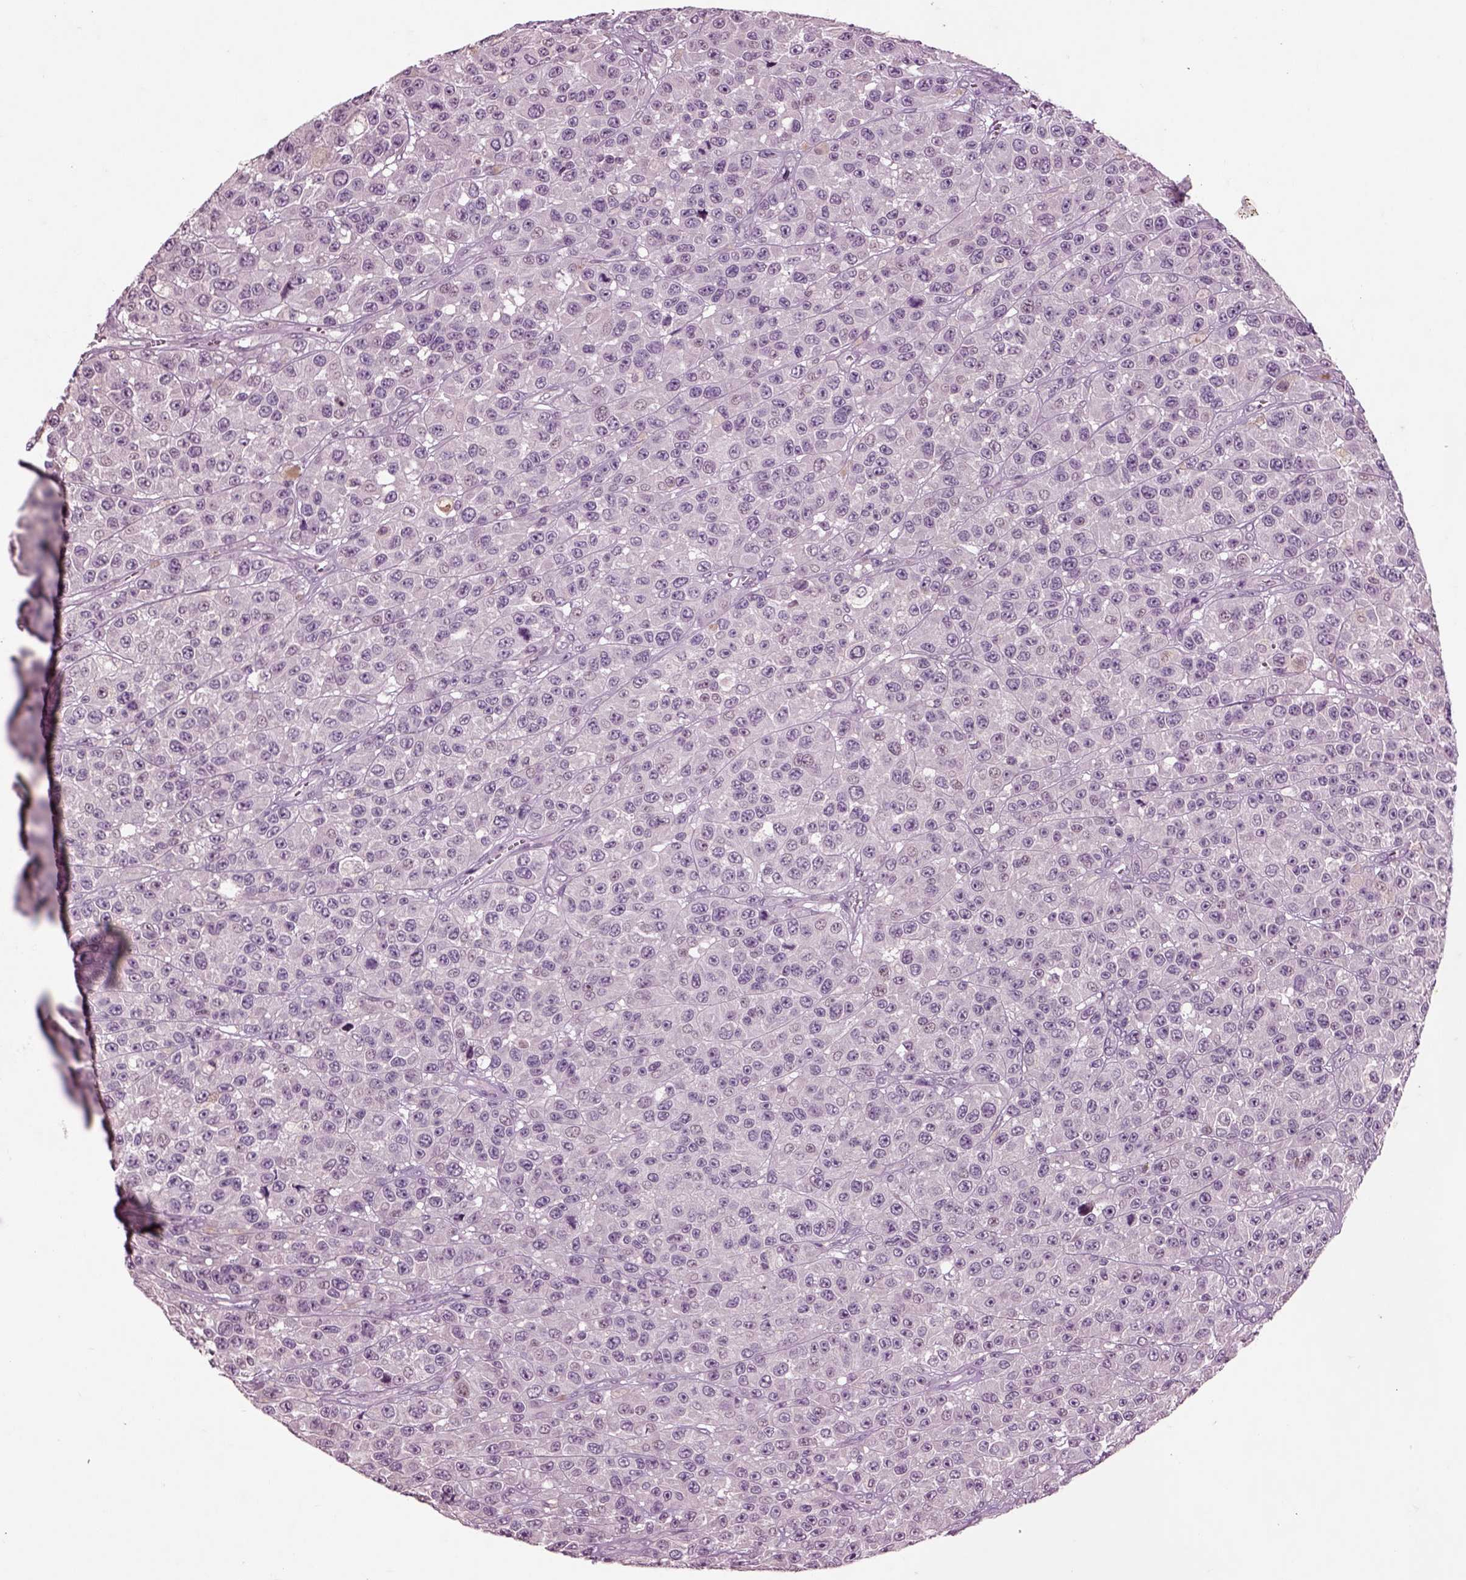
{"staining": {"intensity": "negative", "quantity": "none", "location": "none"}, "tissue": "melanoma", "cell_type": "Tumor cells", "image_type": "cancer", "snomed": [{"axis": "morphology", "description": "Malignant melanoma, NOS"}, {"axis": "topography", "description": "Skin"}], "caption": "The micrograph demonstrates no significant positivity in tumor cells of malignant melanoma. (DAB immunohistochemistry with hematoxylin counter stain).", "gene": "CHGB", "patient": {"sex": "female", "age": 58}}